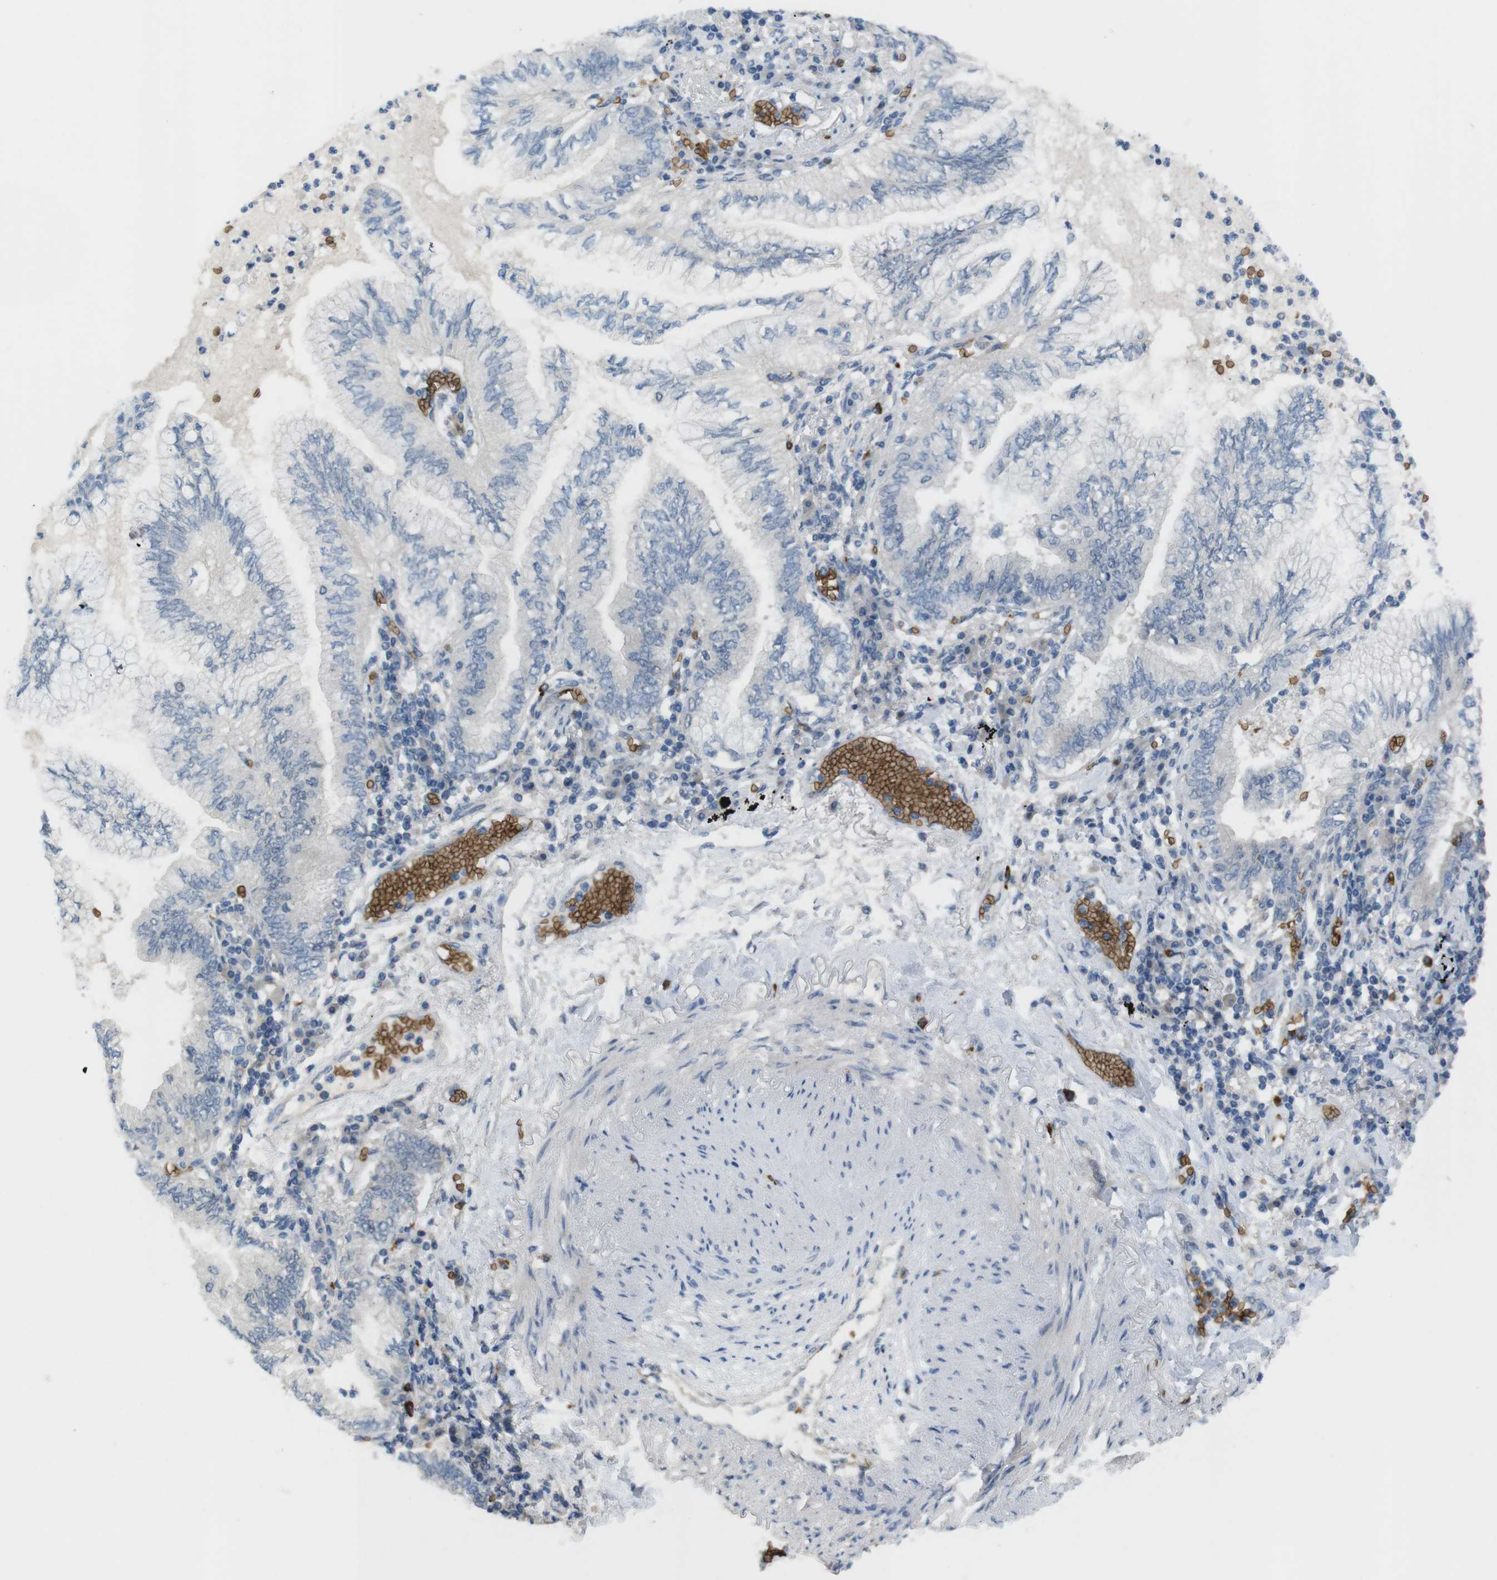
{"staining": {"intensity": "negative", "quantity": "none", "location": "none"}, "tissue": "lung cancer", "cell_type": "Tumor cells", "image_type": "cancer", "snomed": [{"axis": "morphology", "description": "Normal tissue, NOS"}, {"axis": "morphology", "description": "Adenocarcinoma, NOS"}, {"axis": "topography", "description": "Bronchus"}, {"axis": "topography", "description": "Lung"}], "caption": "Tumor cells show no significant positivity in lung cancer (adenocarcinoma).", "gene": "GYPA", "patient": {"sex": "female", "age": 70}}